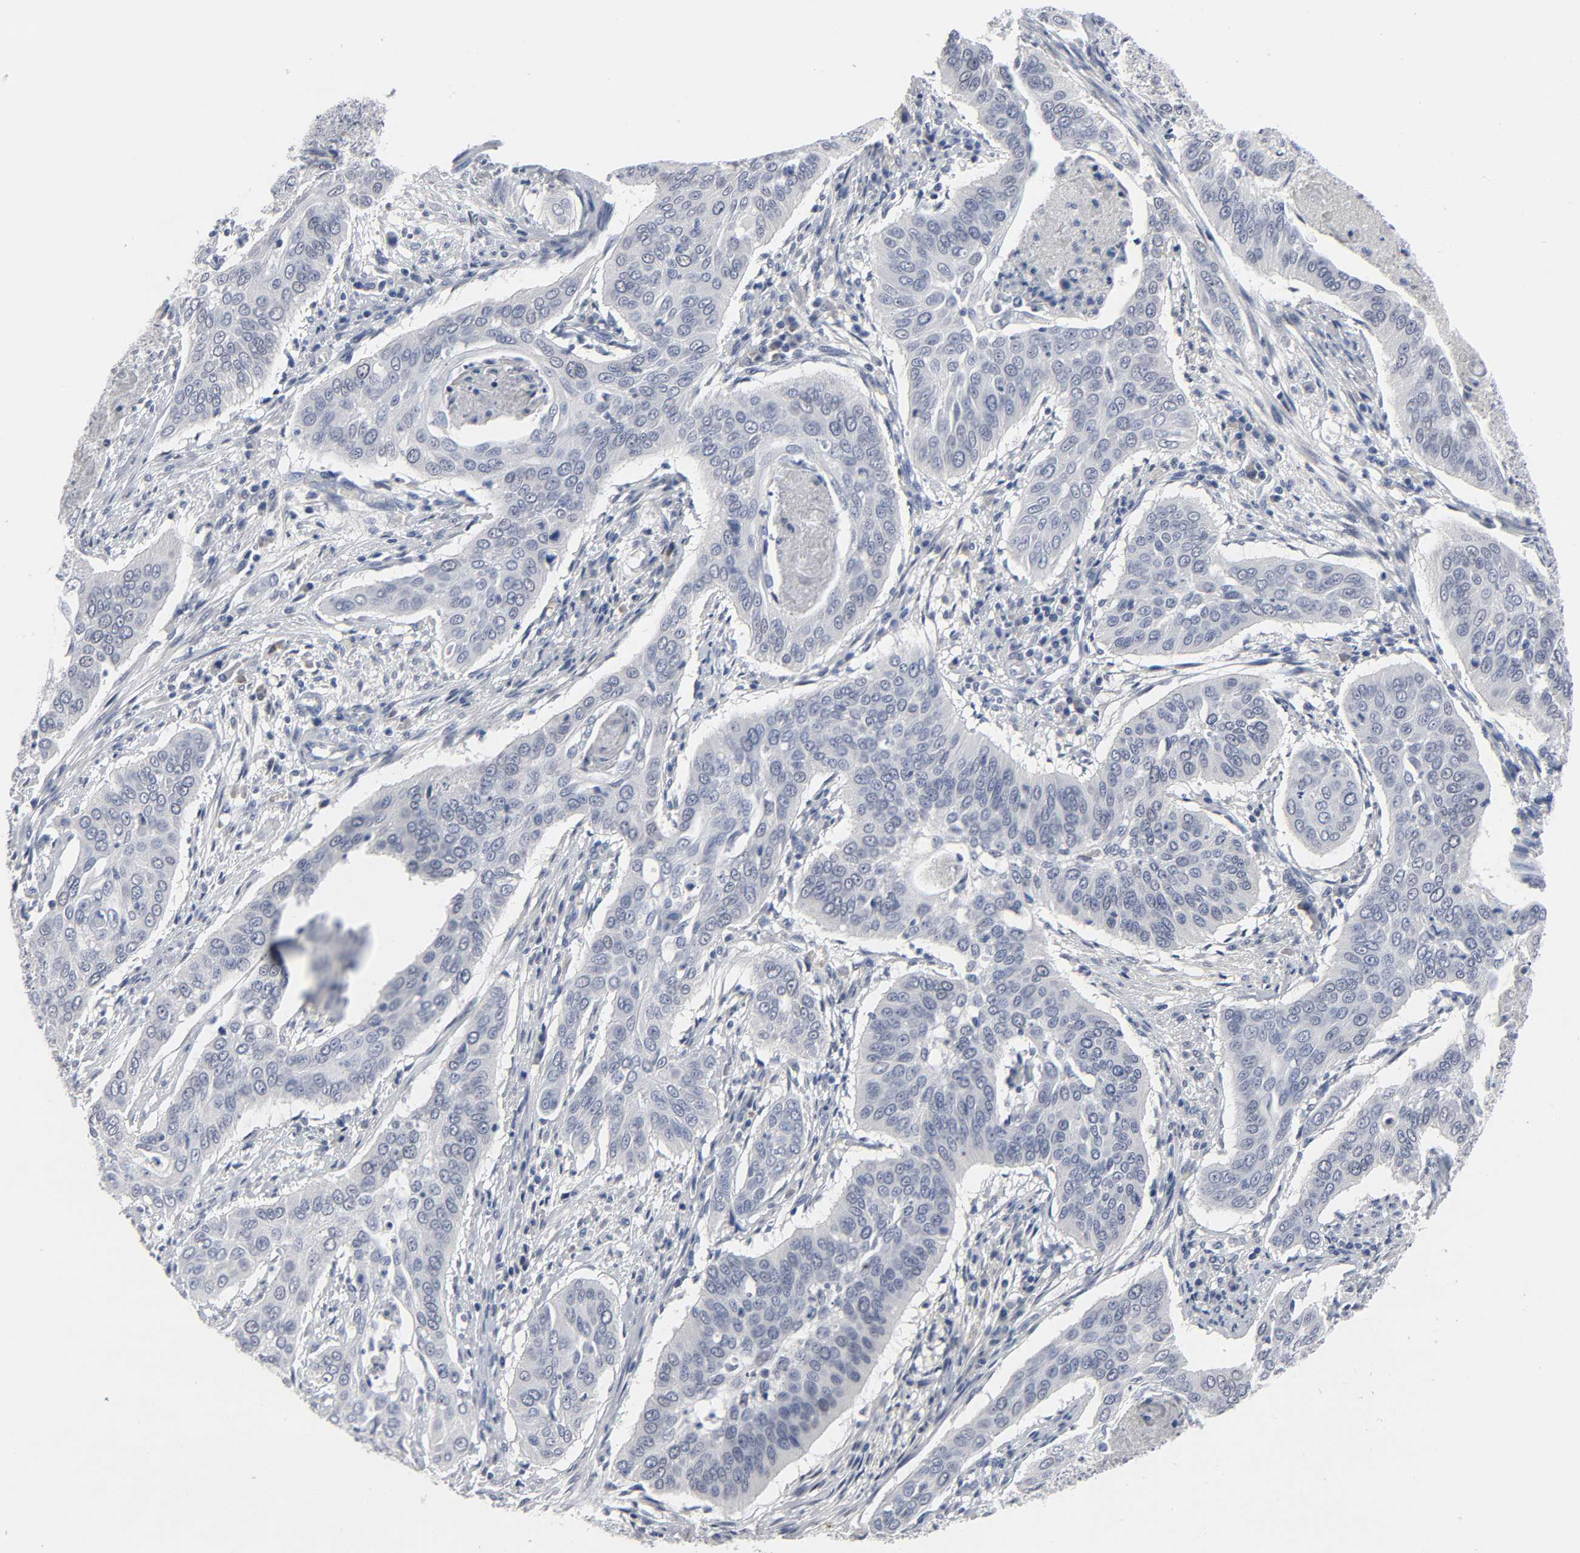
{"staining": {"intensity": "negative", "quantity": "none", "location": "none"}, "tissue": "cervical cancer", "cell_type": "Tumor cells", "image_type": "cancer", "snomed": [{"axis": "morphology", "description": "Squamous cell carcinoma, NOS"}, {"axis": "topography", "description": "Cervix"}], "caption": "Immunohistochemical staining of cervical cancer (squamous cell carcinoma) exhibits no significant positivity in tumor cells.", "gene": "SALL2", "patient": {"sex": "female", "age": 39}}